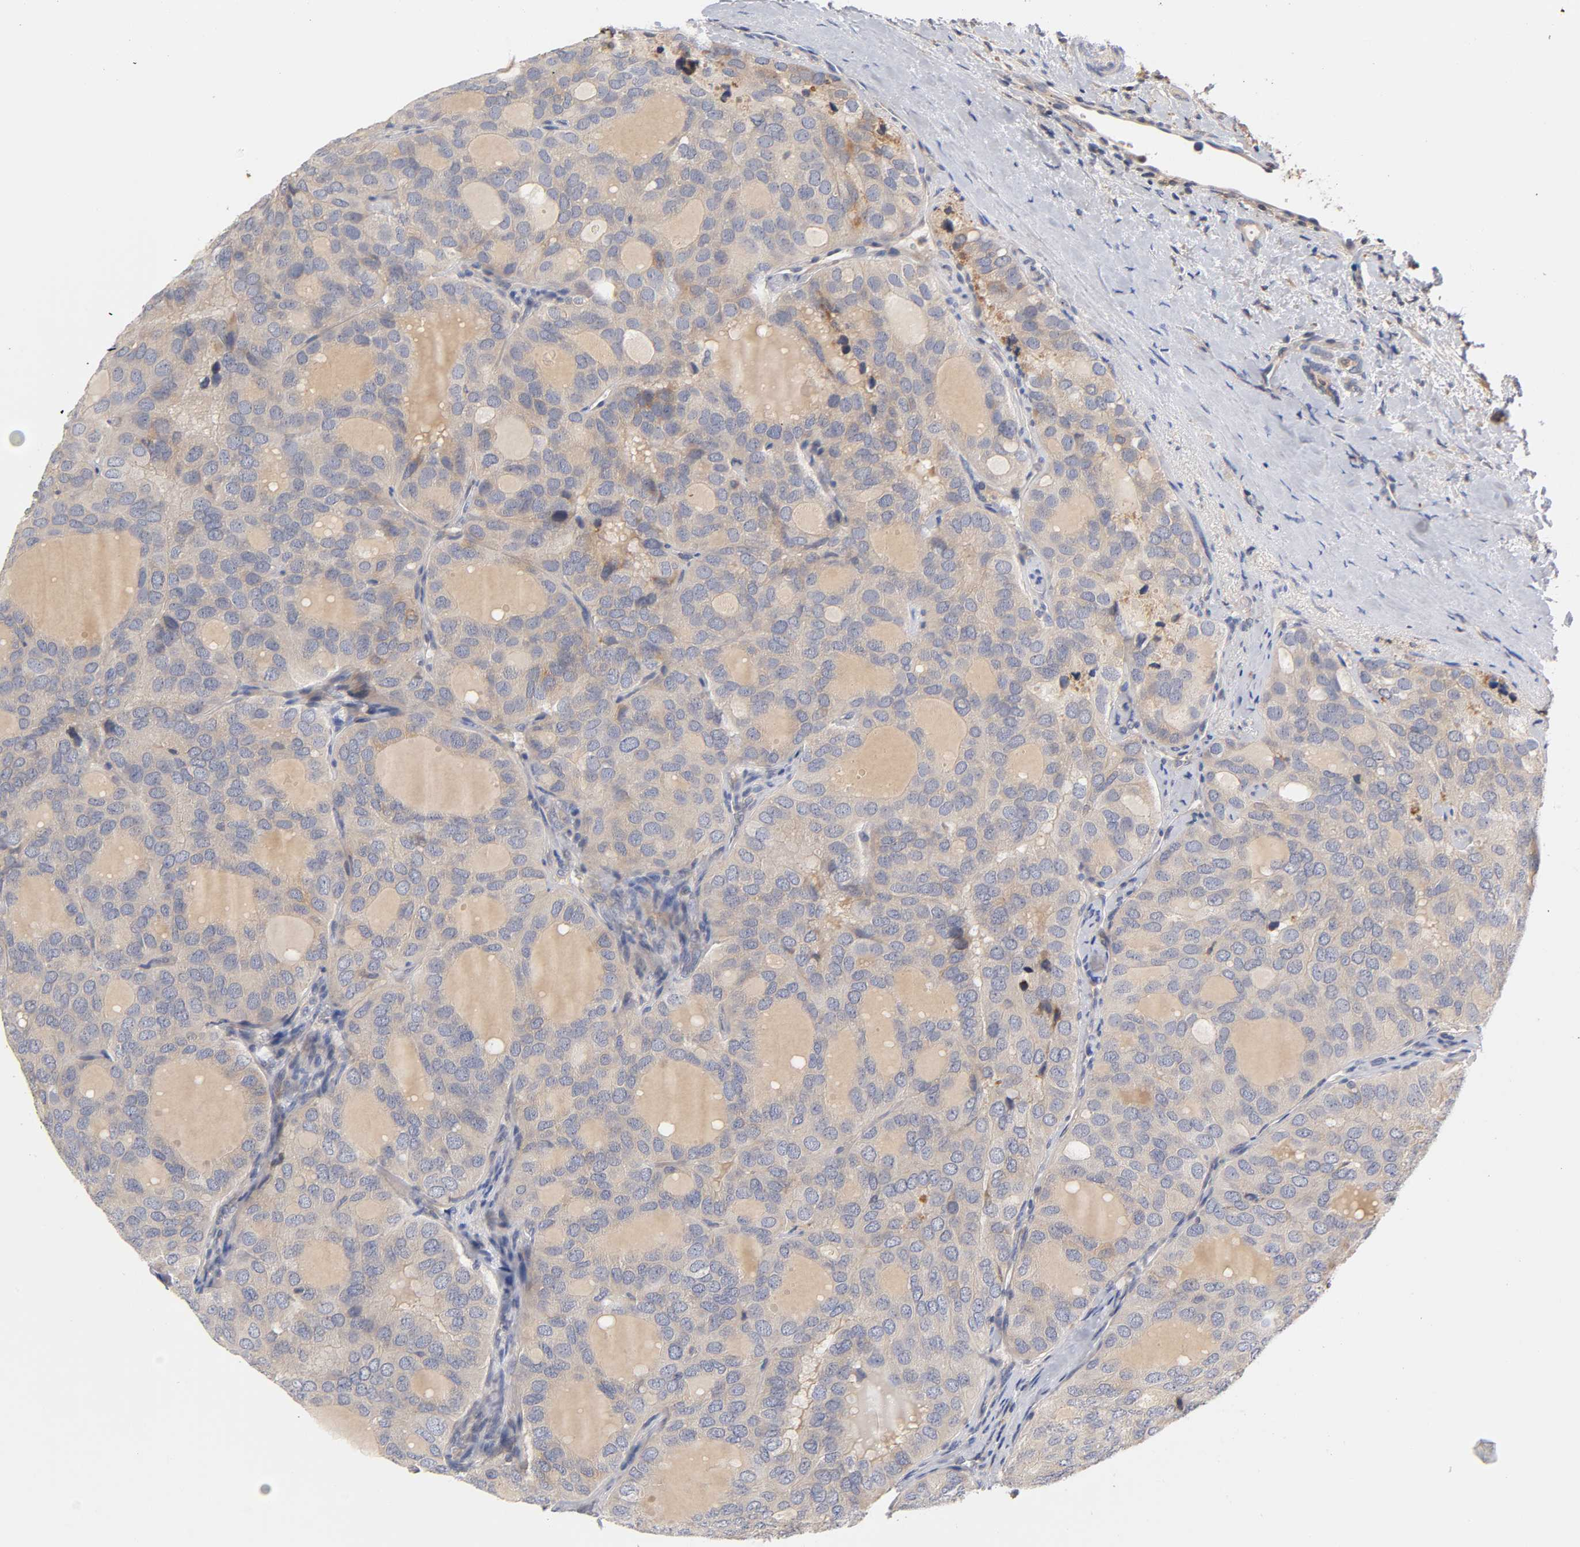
{"staining": {"intensity": "weak", "quantity": "25%-75%", "location": "cytoplasmic/membranous"}, "tissue": "thyroid cancer", "cell_type": "Tumor cells", "image_type": "cancer", "snomed": [{"axis": "morphology", "description": "Follicular adenoma carcinoma, NOS"}, {"axis": "topography", "description": "Thyroid gland"}], "caption": "Weak cytoplasmic/membranous staining is present in approximately 25%-75% of tumor cells in thyroid cancer (follicular adenoma carcinoma).", "gene": "RHOA", "patient": {"sex": "male", "age": 75}}